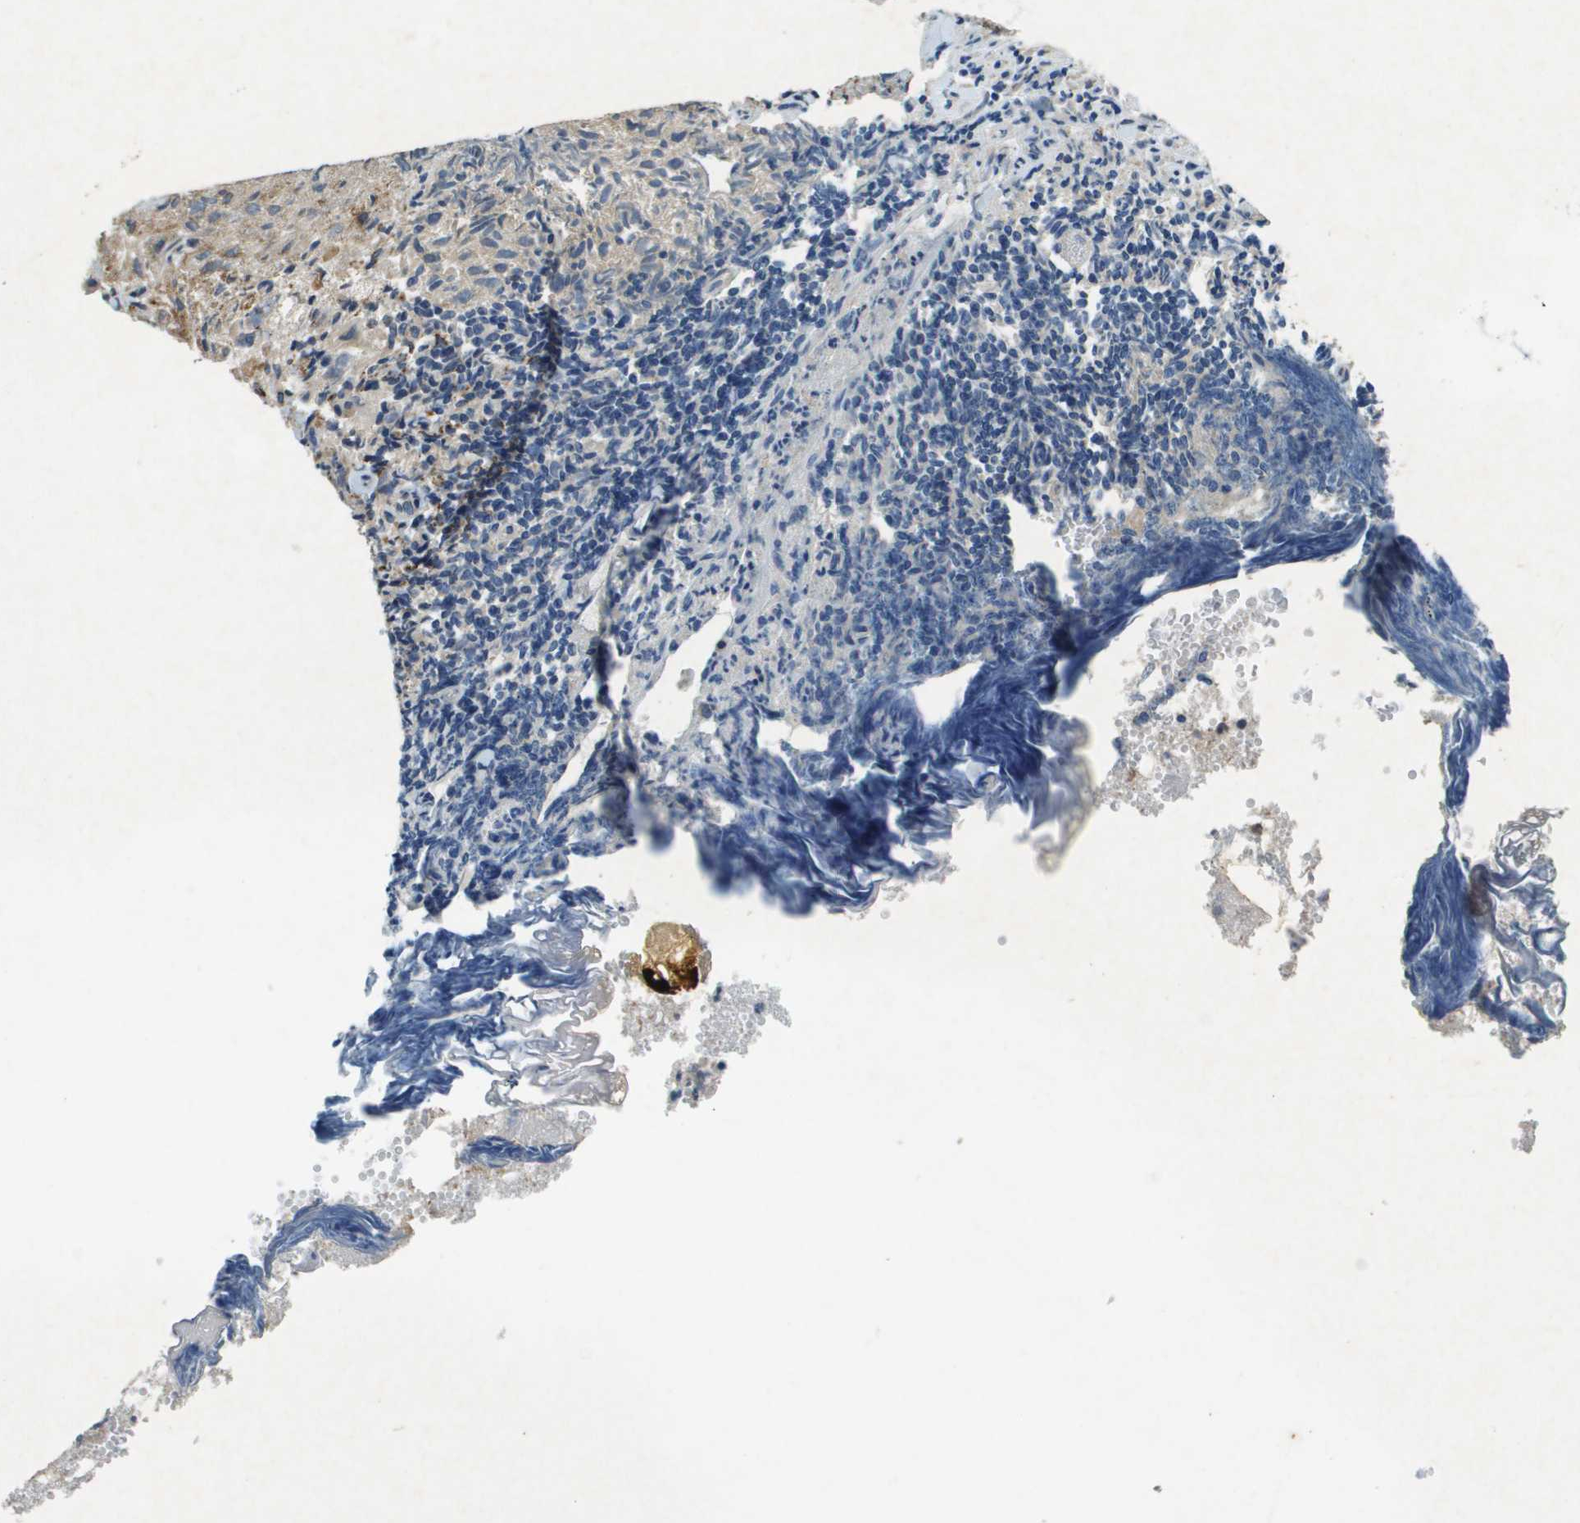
{"staining": {"intensity": "weak", "quantity": "25%-75%", "location": "cytoplasmic/membranous"}, "tissue": "lung cancer", "cell_type": "Tumor cells", "image_type": "cancer", "snomed": [{"axis": "morphology", "description": "Inflammation, NOS"}, {"axis": "morphology", "description": "Squamous cell carcinoma, NOS"}, {"axis": "topography", "description": "Lymph node"}, {"axis": "topography", "description": "Soft tissue"}, {"axis": "topography", "description": "Lung"}], "caption": "Tumor cells demonstrate low levels of weak cytoplasmic/membranous staining in approximately 25%-75% of cells in squamous cell carcinoma (lung).", "gene": "CDKN2C", "patient": {"sex": "male", "age": 66}}